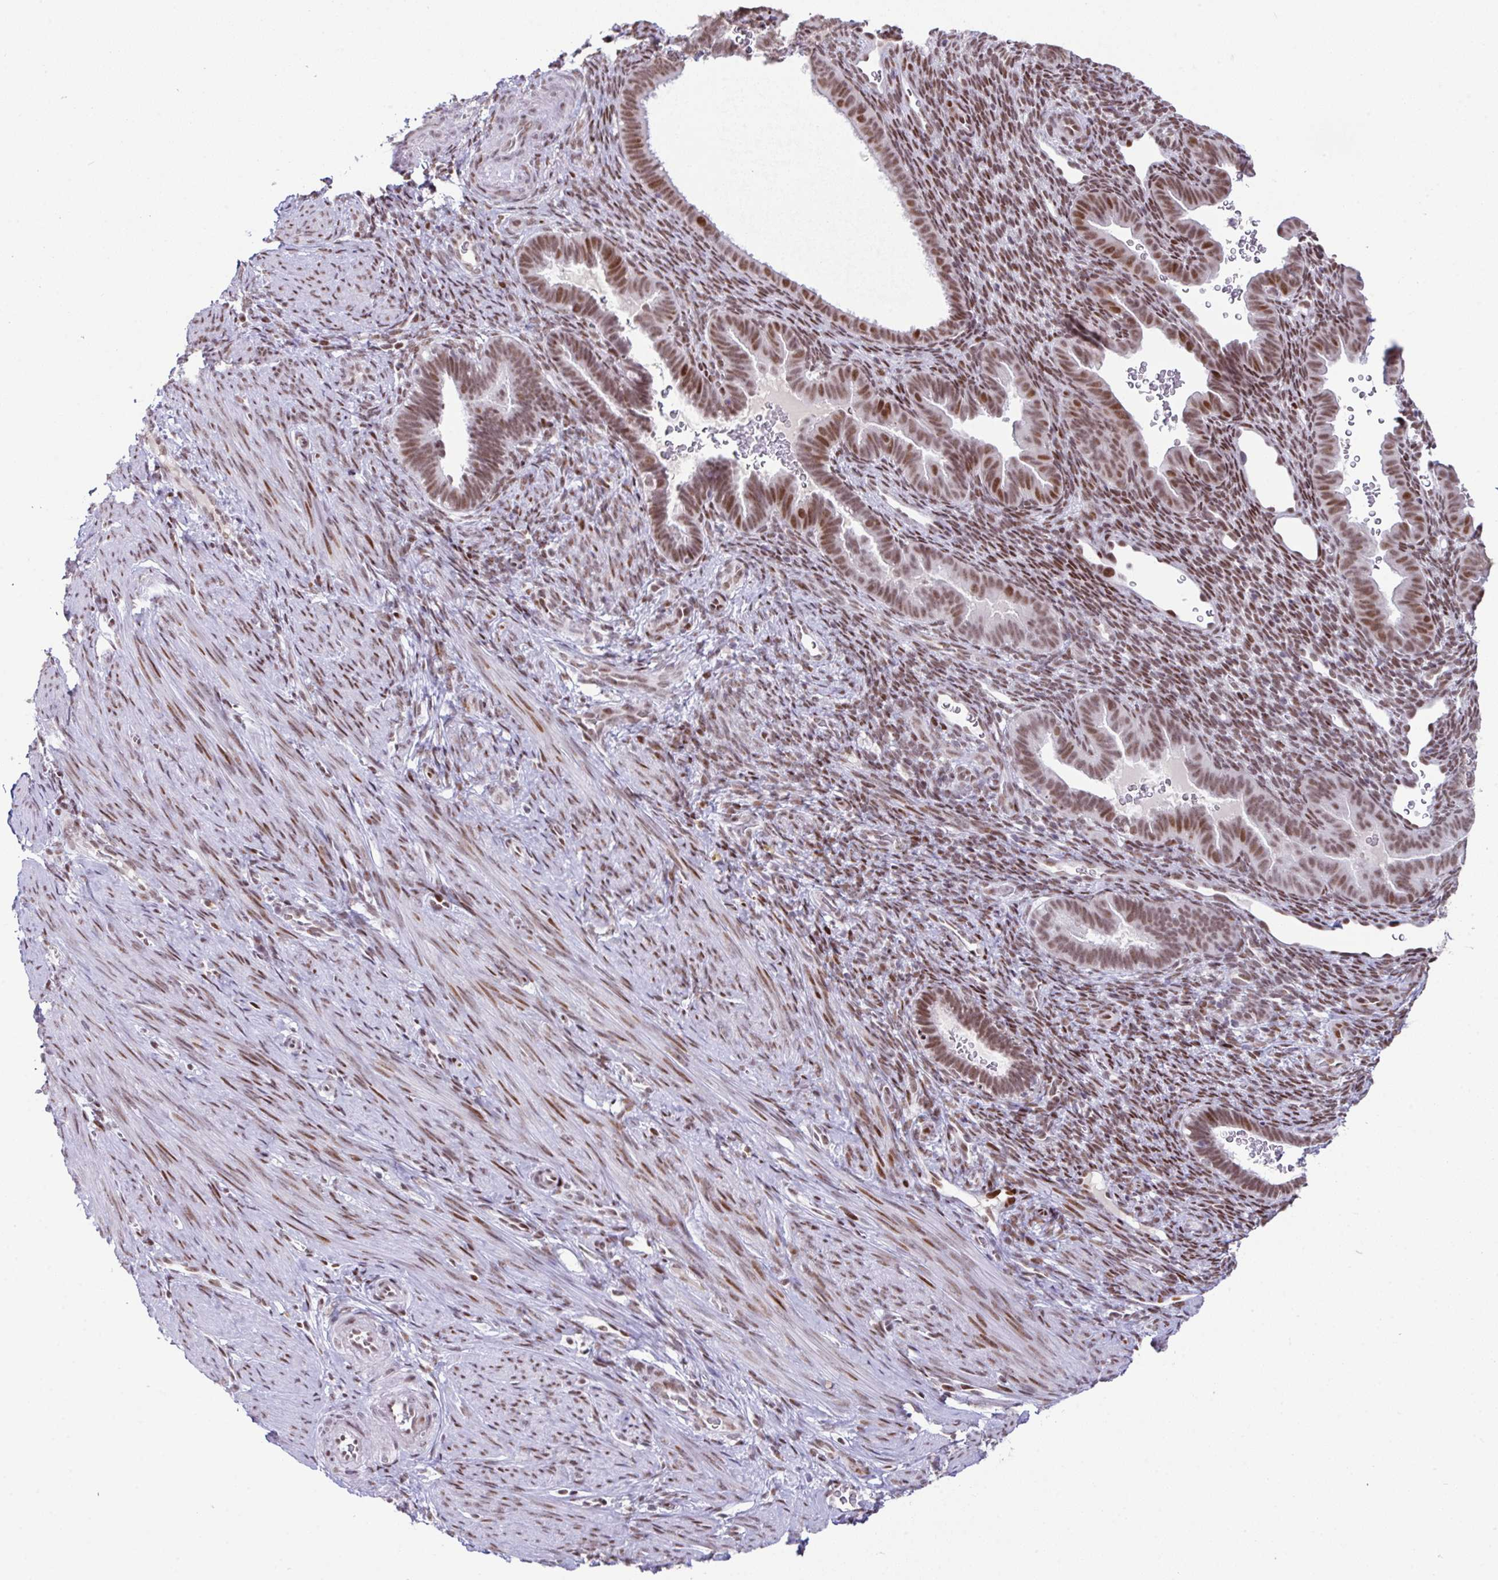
{"staining": {"intensity": "strong", "quantity": ">75%", "location": "nuclear"}, "tissue": "endometrium", "cell_type": "Cells in endometrial stroma", "image_type": "normal", "snomed": [{"axis": "morphology", "description": "Normal tissue, NOS"}, {"axis": "topography", "description": "Endometrium"}], "caption": "Cells in endometrial stroma demonstrate high levels of strong nuclear staining in about >75% of cells in benign endometrium. (IHC, brightfield microscopy, high magnification).", "gene": "CLP1", "patient": {"sex": "female", "age": 34}}